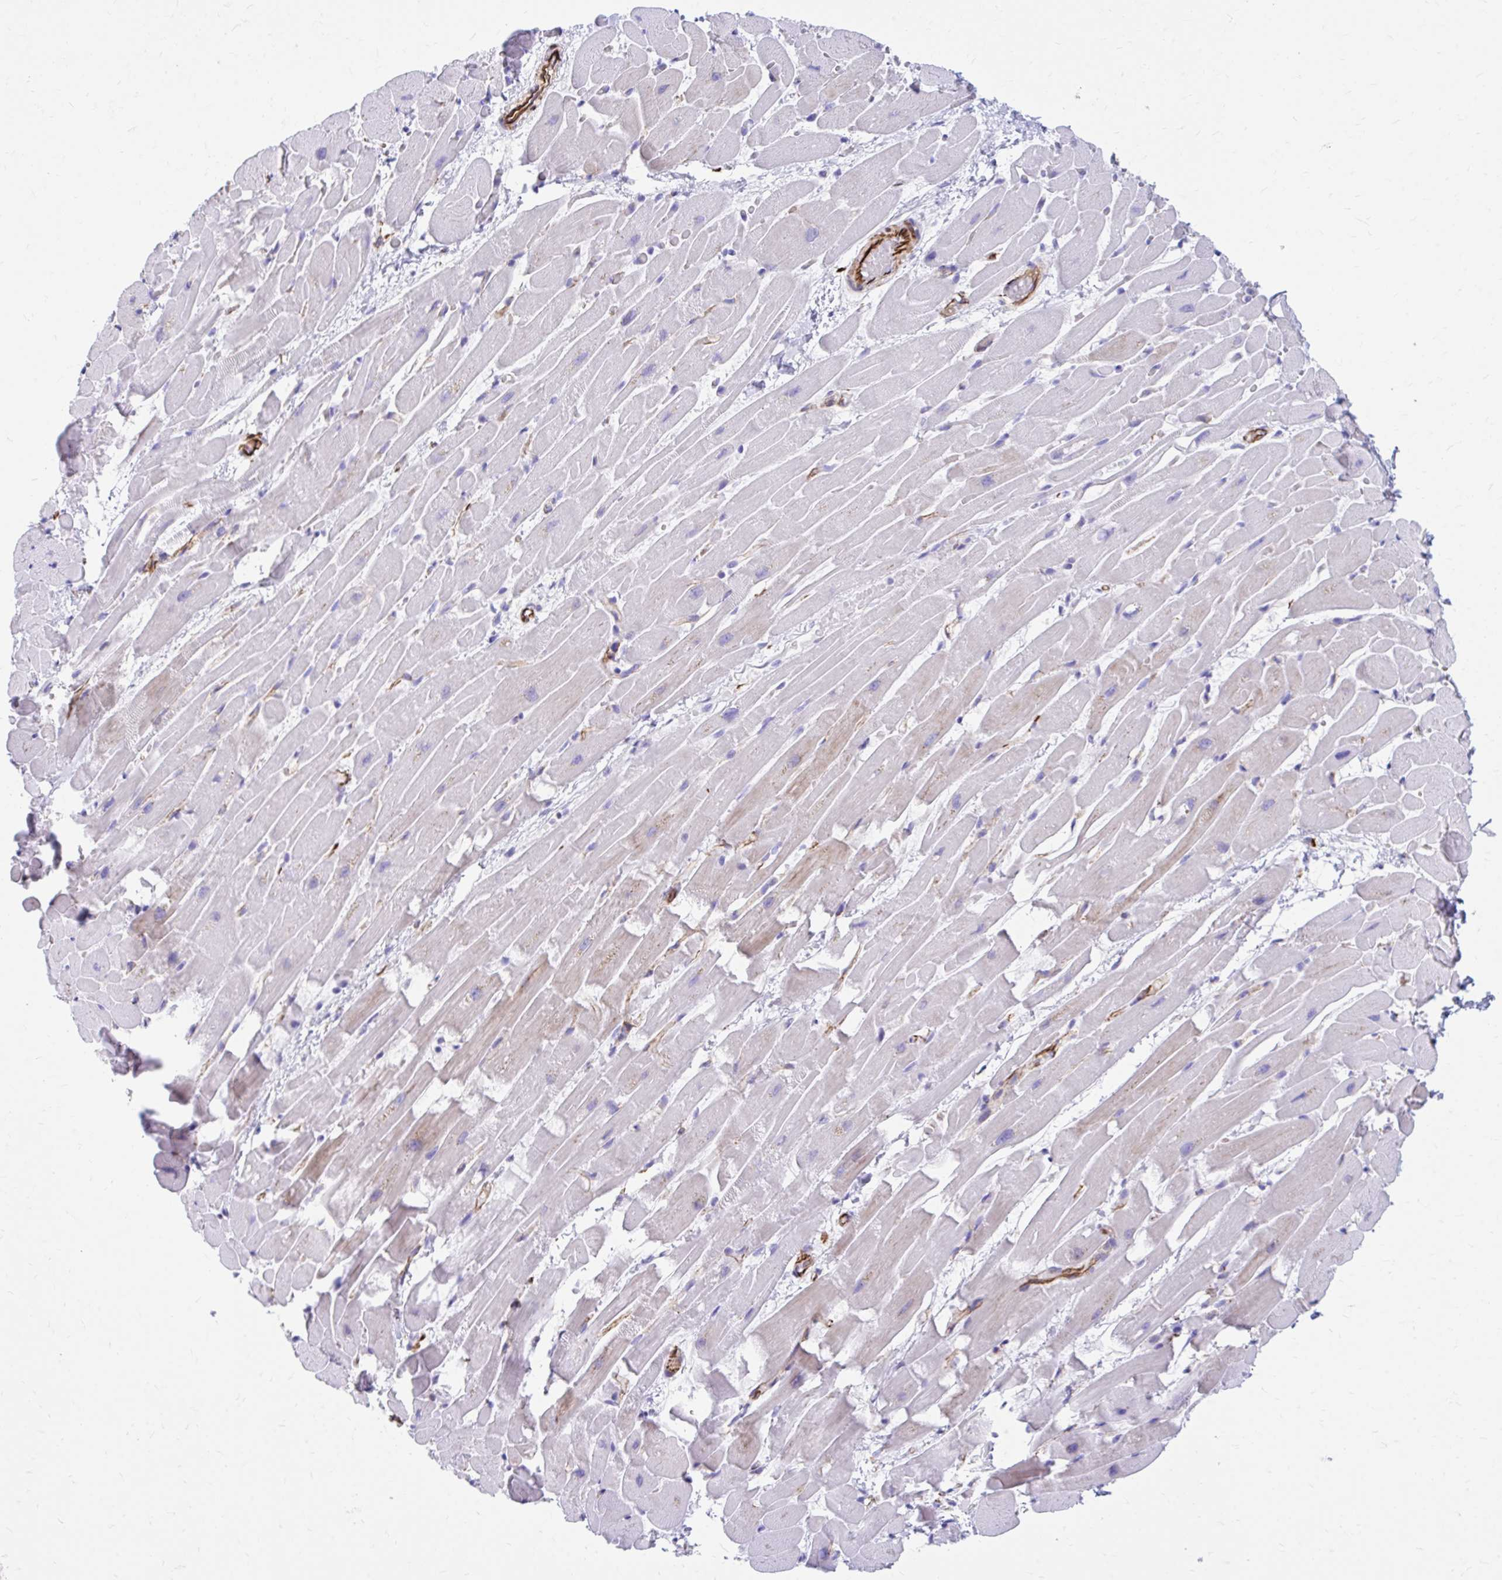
{"staining": {"intensity": "weak", "quantity": "<25%", "location": "cytoplasmic/membranous"}, "tissue": "heart muscle", "cell_type": "Cardiomyocytes", "image_type": "normal", "snomed": [{"axis": "morphology", "description": "Normal tissue, NOS"}, {"axis": "topography", "description": "Heart"}], "caption": "This image is of normal heart muscle stained with immunohistochemistry (IHC) to label a protein in brown with the nuclei are counter-stained blue. There is no staining in cardiomyocytes. (DAB immunohistochemistry with hematoxylin counter stain).", "gene": "ZNF699", "patient": {"sex": "male", "age": 37}}